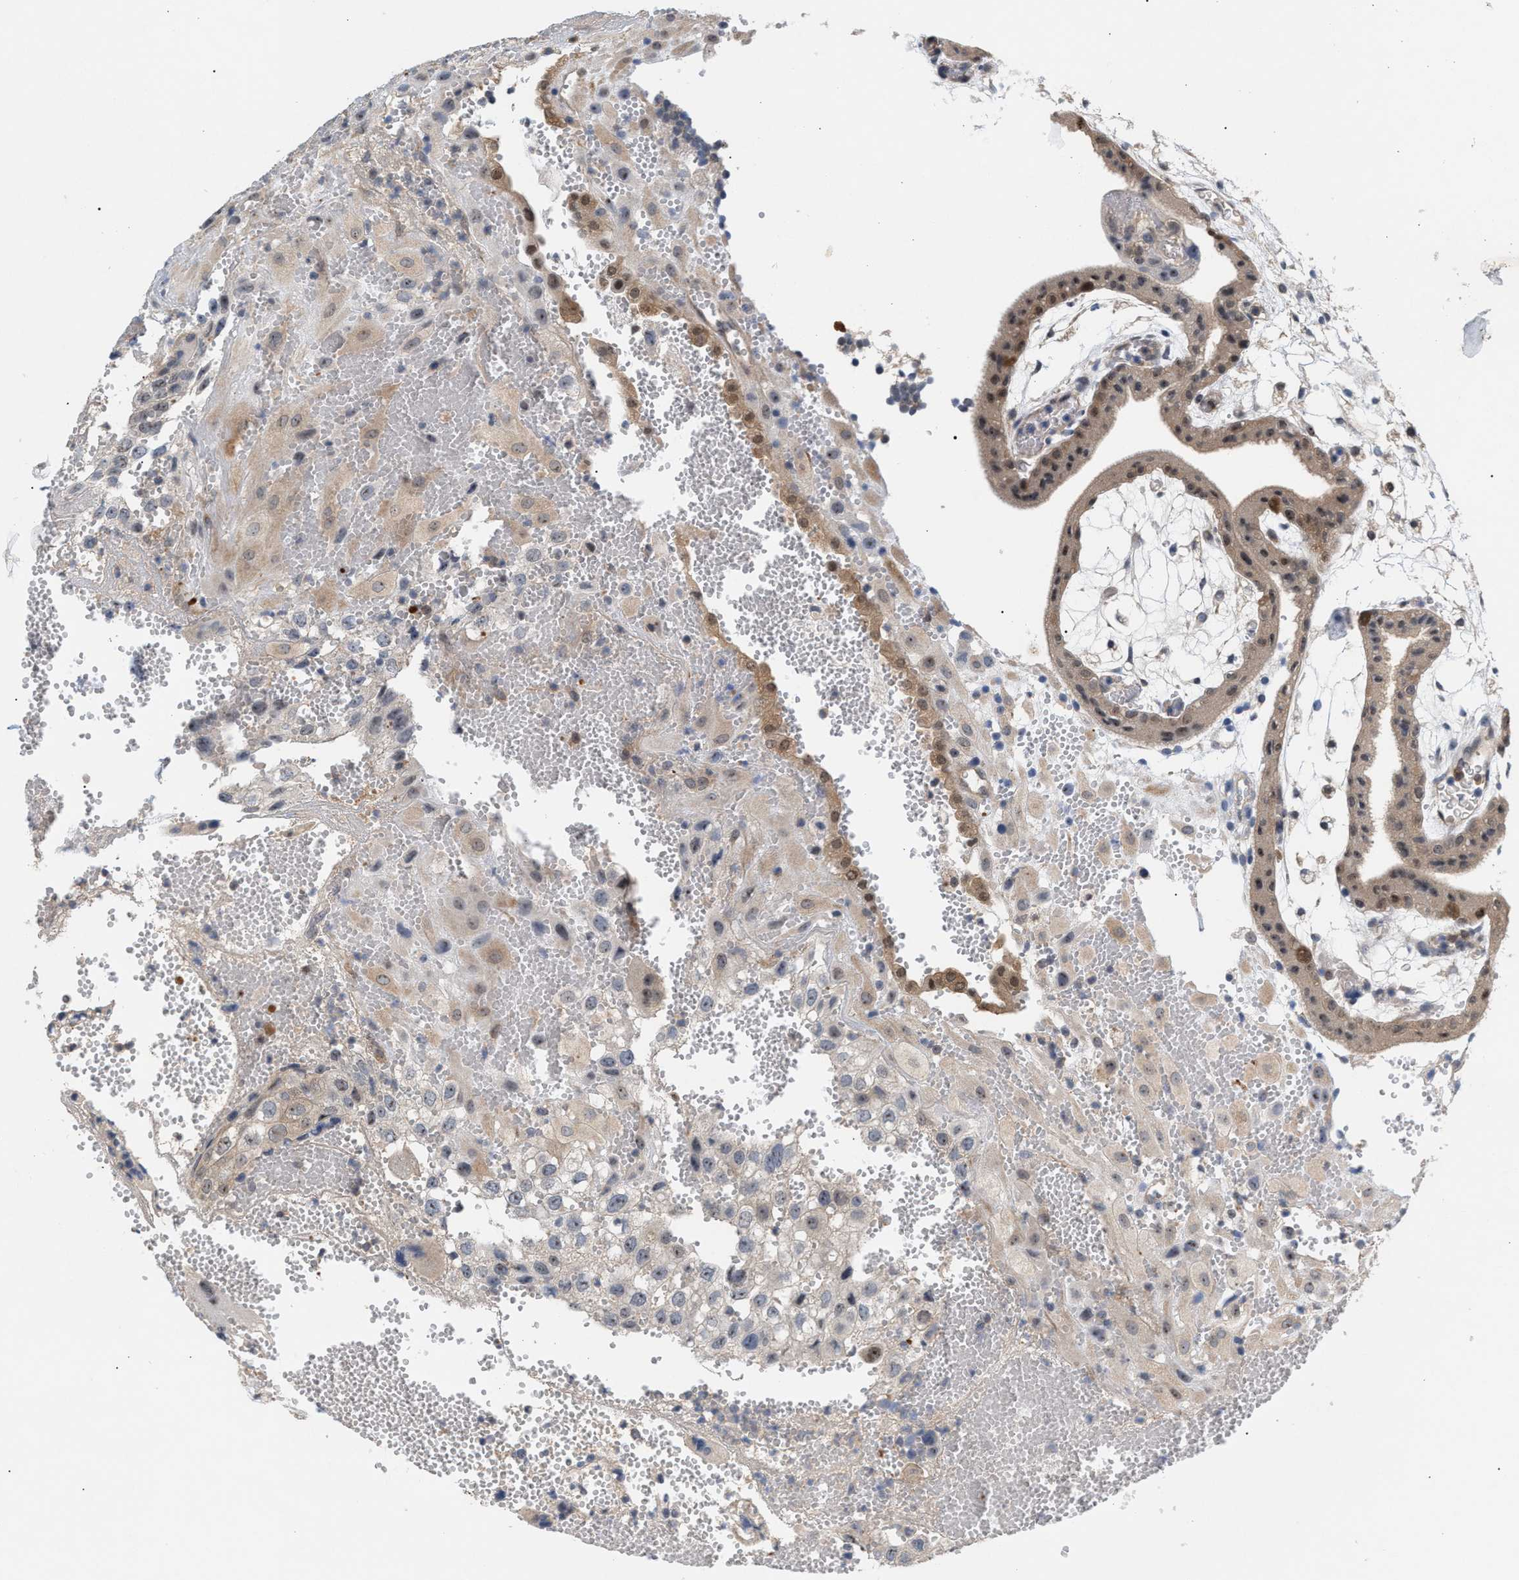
{"staining": {"intensity": "weak", "quantity": ">75%", "location": "cytoplasmic/membranous"}, "tissue": "placenta", "cell_type": "Decidual cells", "image_type": "normal", "snomed": [{"axis": "morphology", "description": "Normal tissue, NOS"}, {"axis": "topography", "description": "Placenta"}], "caption": "Immunohistochemistry (IHC) (DAB (3,3'-diaminobenzidine)) staining of unremarkable placenta demonstrates weak cytoplasmic/membranous protein staining in approximately >75% of decidual cells.", "gene": "GLOD4", "patient": {"sex": "female", "age": 18}}